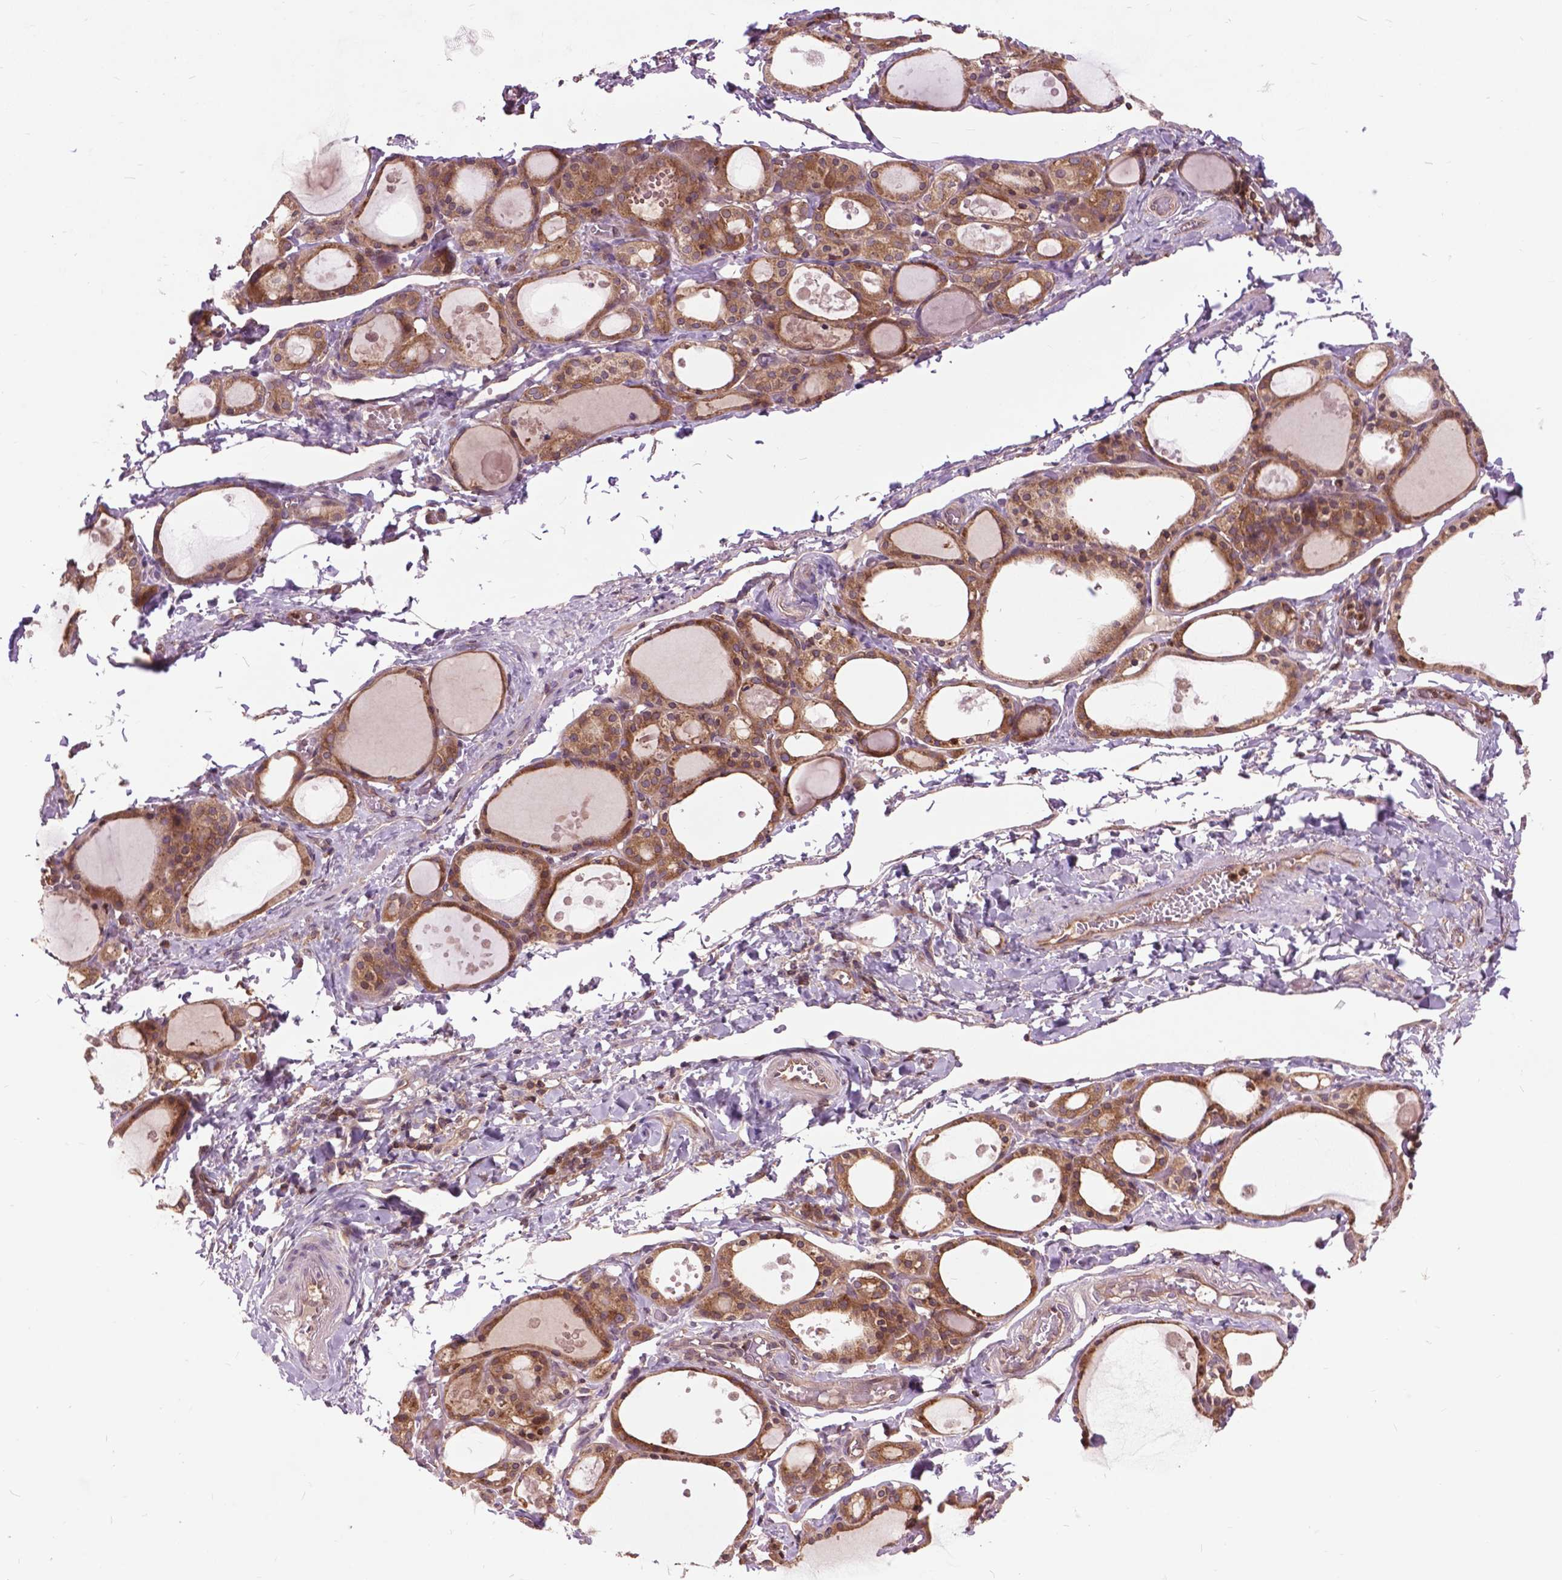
{"staining": {"intensity": "strong", "quantity": ">75%", "location": "cytoplasmic/membranous"}, "tissue": "thyroid gland", "cell_type": "Glandular cells", "image_type": "normal", "snomed": [{"axis": "morphology", "description": "Normal tissue, NOS"}, {"axis": "topography", "description": "Thyroid gland"}], "caption": "This photomicrograph demonstrates IHC staining of benign human thyroid gland, with high strong cytoplasmic/membranous positivity in approximately >75% of glandular cells.", "gene": "ARAF", "patient": {"sex": "male", "age": 68}}